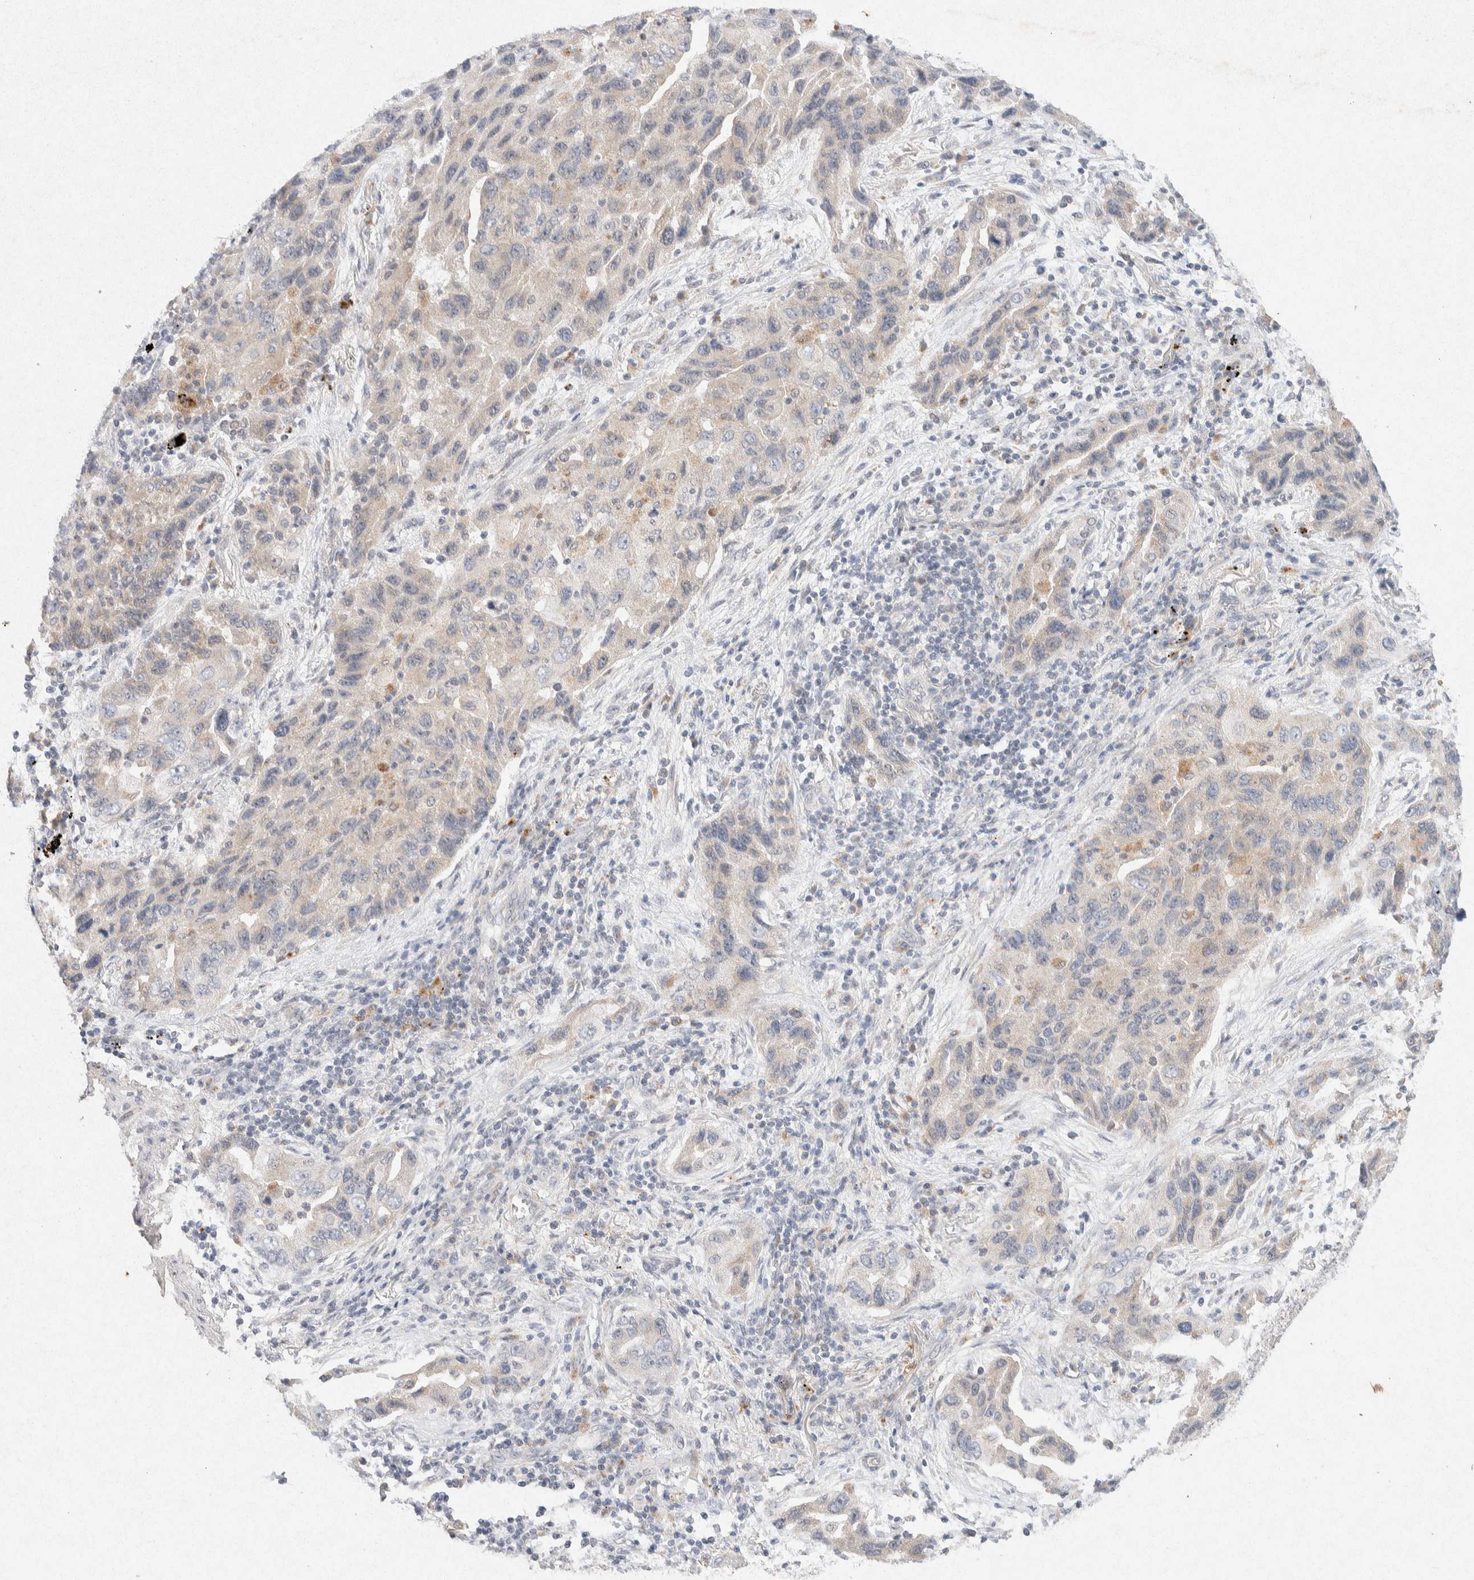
{"staining": {"intensity": "weak", "quantity": "<25%", "location": "cytoplasmic/membranous"}, "tissue": "lung cancer", "cell_type": "Tumor cells", "image_type": "cancer", "snomed": [{"axis": "morphology", "description": "Adenocarcinoma, NOS"}, {"axis": "topography", "description": "Lung"}], "caption": "Immunohistochemistry (IHC) of human lung adenocarcinoma reveals no staining in tumor cells. Brightfield microscopy of immunohistochemistry stained with DAB (3,3'-diaminobenzidine) (brown) and hematoxylin (blue), captured at high magnification.", "gene": "GNAI1", "patient": {"sex": "female", "age": 65}}